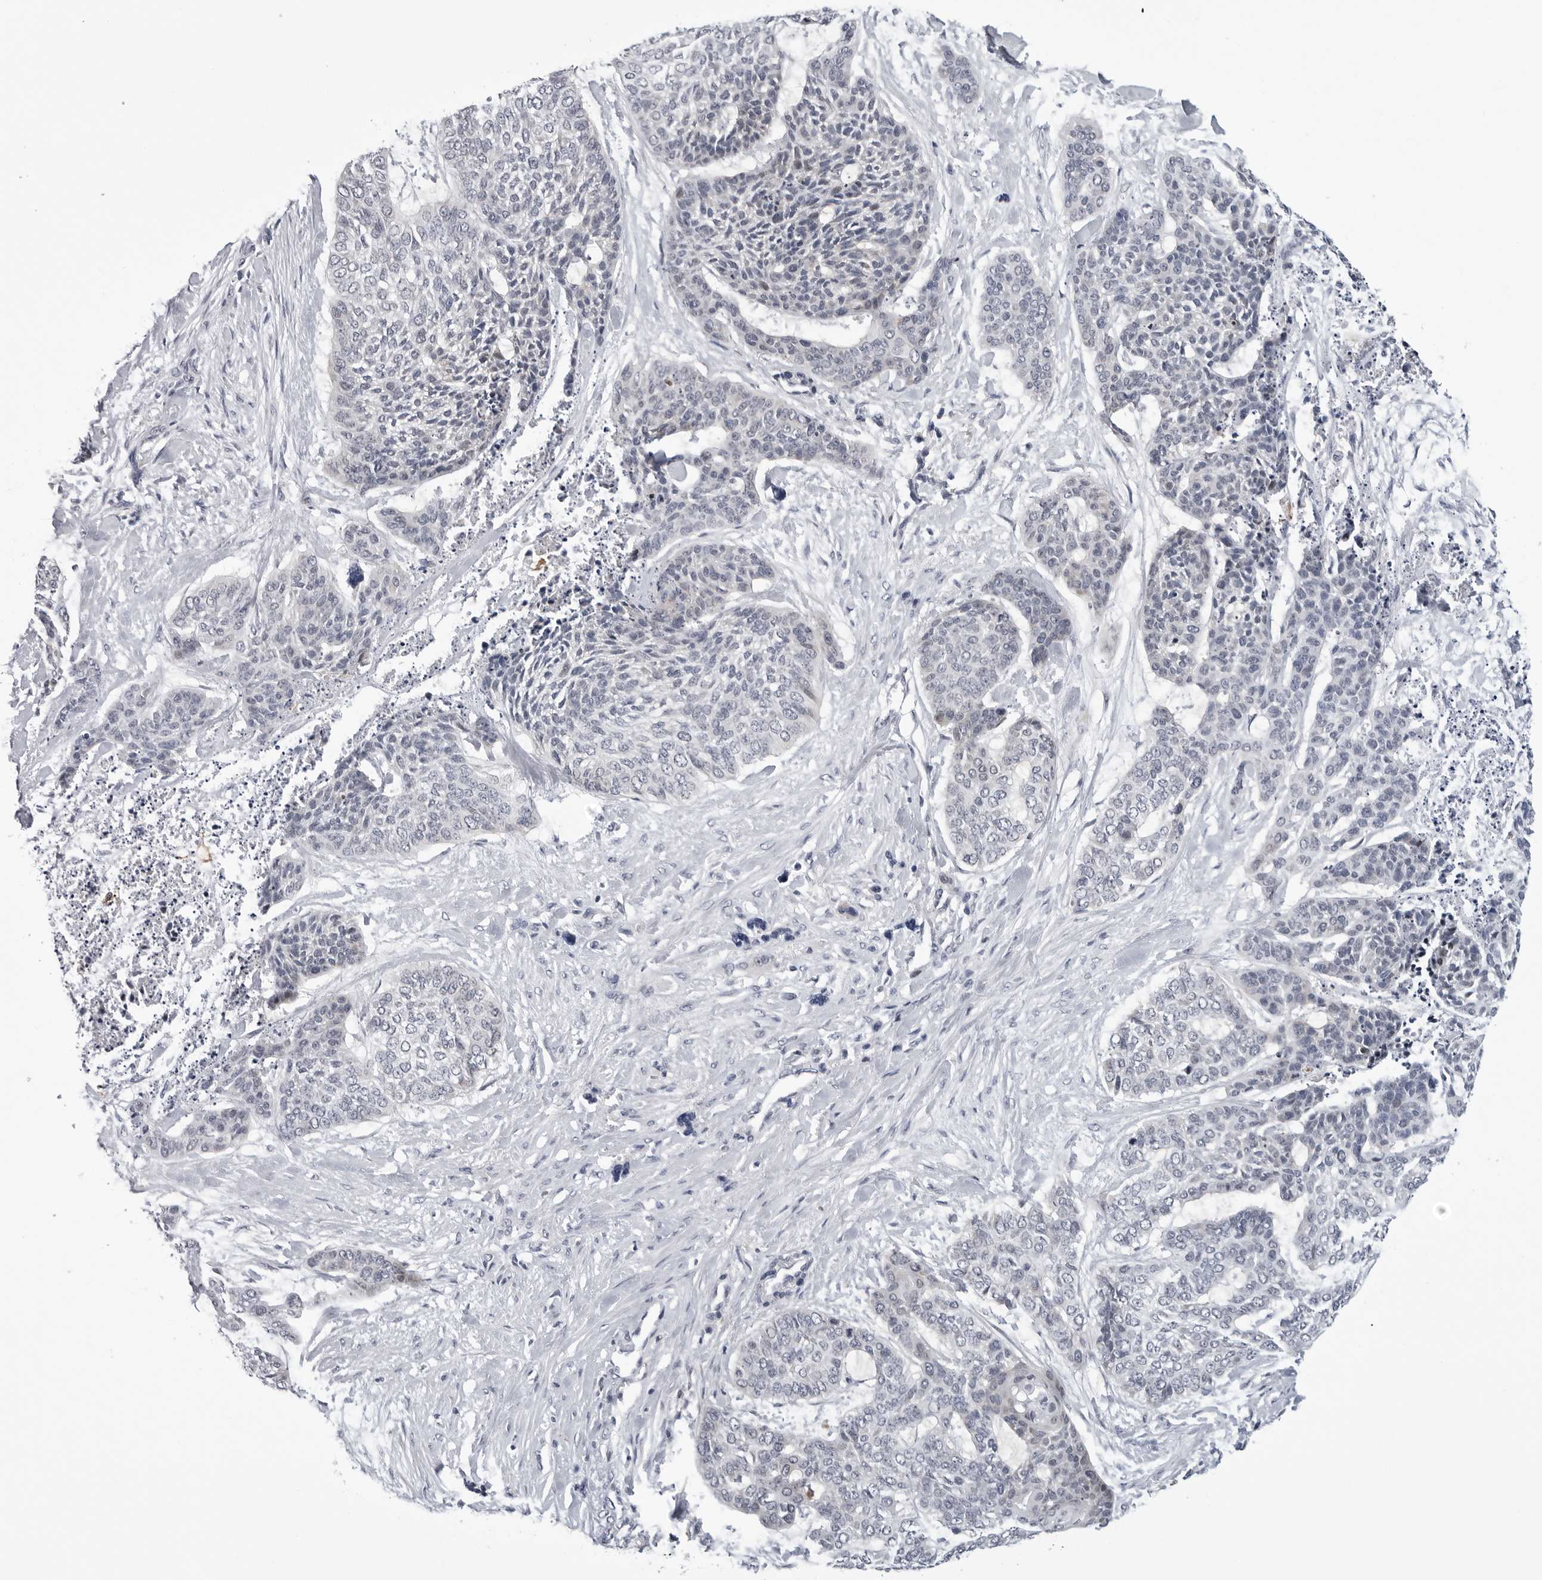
{"staining": {"intensity": "negative", "quantity": "none", "location": "none"}, "tissue": "skin cancer", "cell_type": "Tumor cells", "image_type": "cancer", "snomed": [{"axis": "morphology", "description": "Basal cell carcinoma"}, {"axis": "topography", "description": "Skin"}], "caption": "High power microscopy histopathology image of an immunohistochemistry micrograph of skin cancer (basal cell carcinoma), revealing no significant positivity in tumor cells. (Brightfield microscopy of DAB (3,3'-diaminobenzidine) IHC at high magnification).", "gene": "CDK20", "patient": {"sex": "female", "age": 64}}